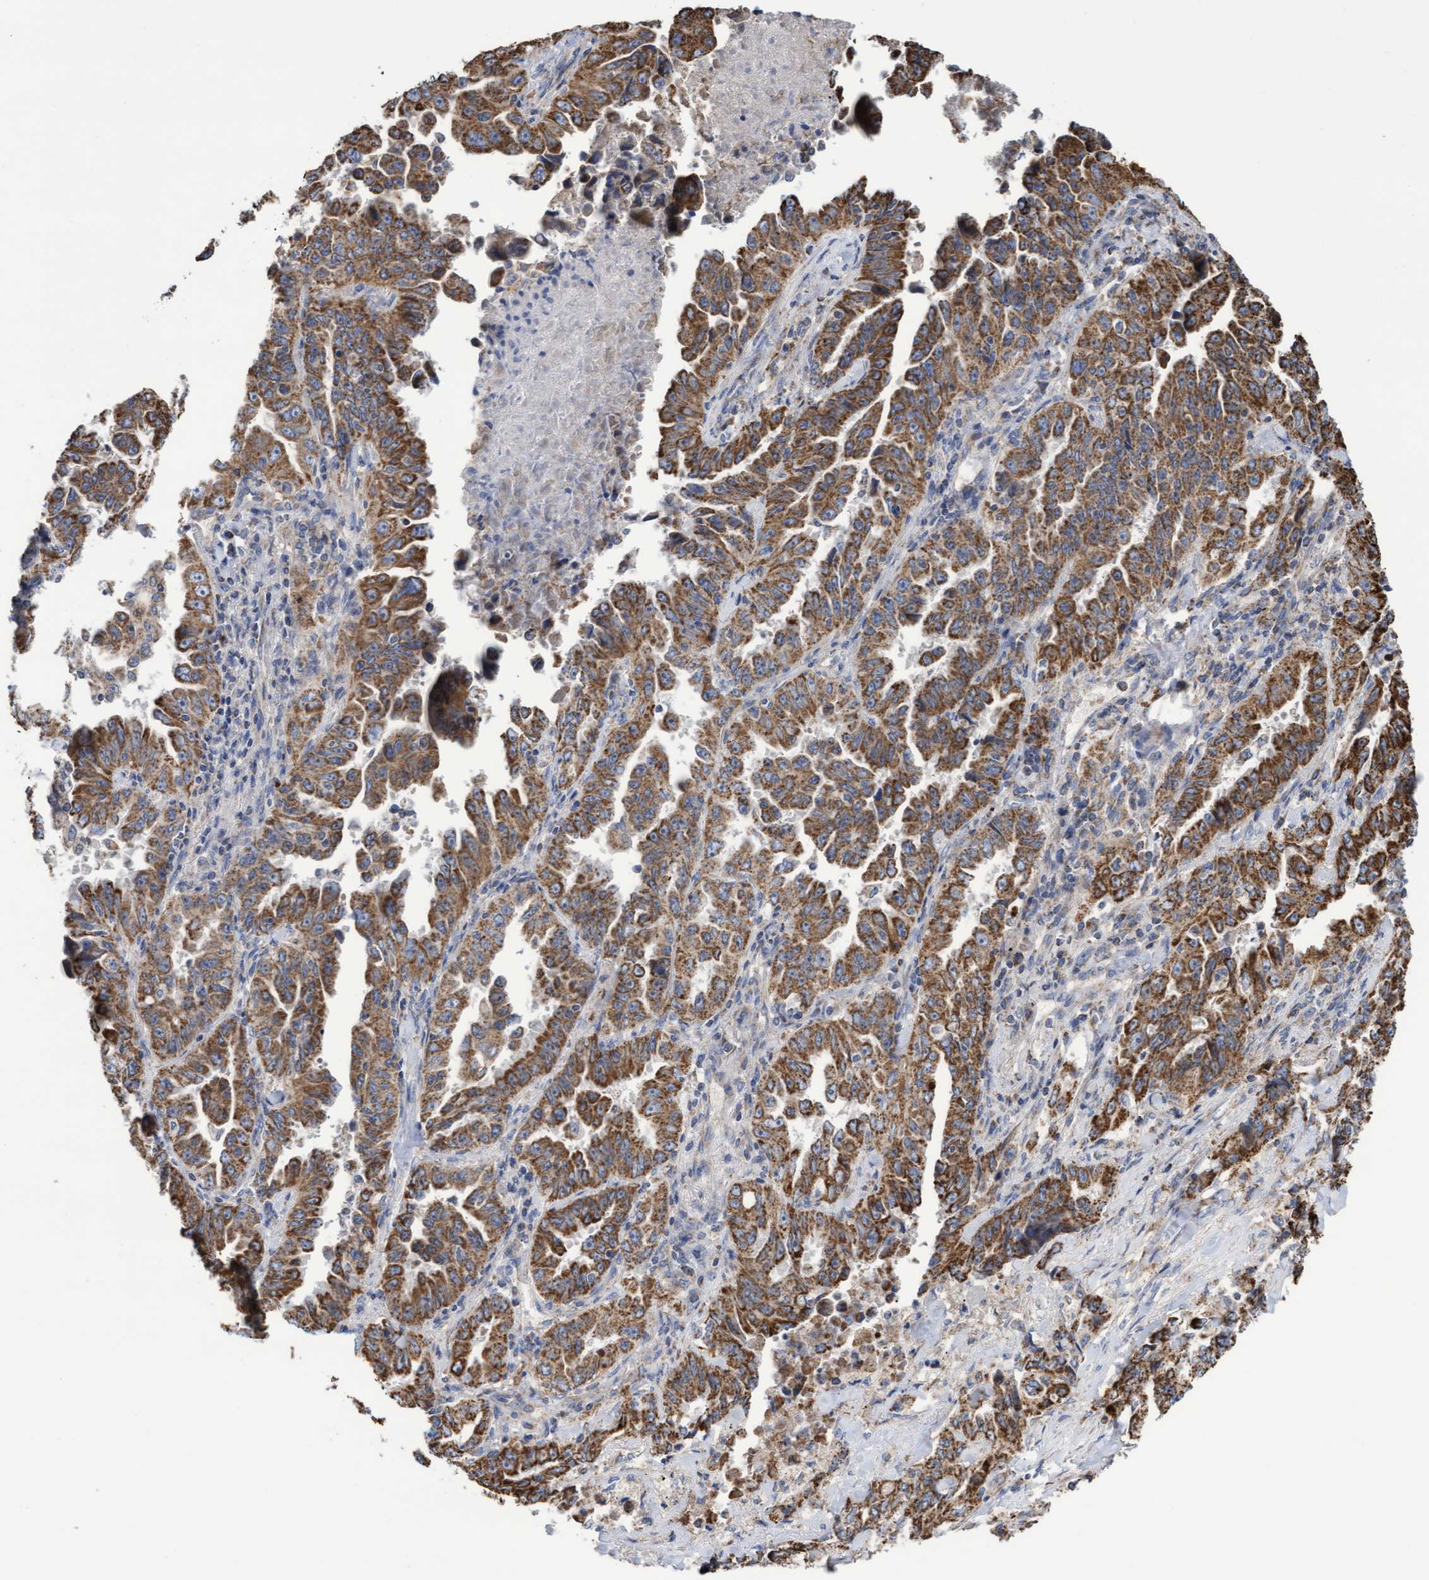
{"staining": {"intensity": "moderate", "quantity": ">75%", "location": "cytoplasmic/membranous"}, "tissue": "lung cancer", "cell_type": "Tumor cells", "image_type": "cancer", "snomed": [{"axis": "morphology", "description": "Adenocarcinoma, NOS"}, {"axis": "topography", "description": "Lung"}], "caption": "Moderate cytoplasmic/membranous protein expression is present in about >75% of tumor cells in adenocarcinoma (lung).", "gene": "COBL", "patient": {"sex": "female", "age": 51}}